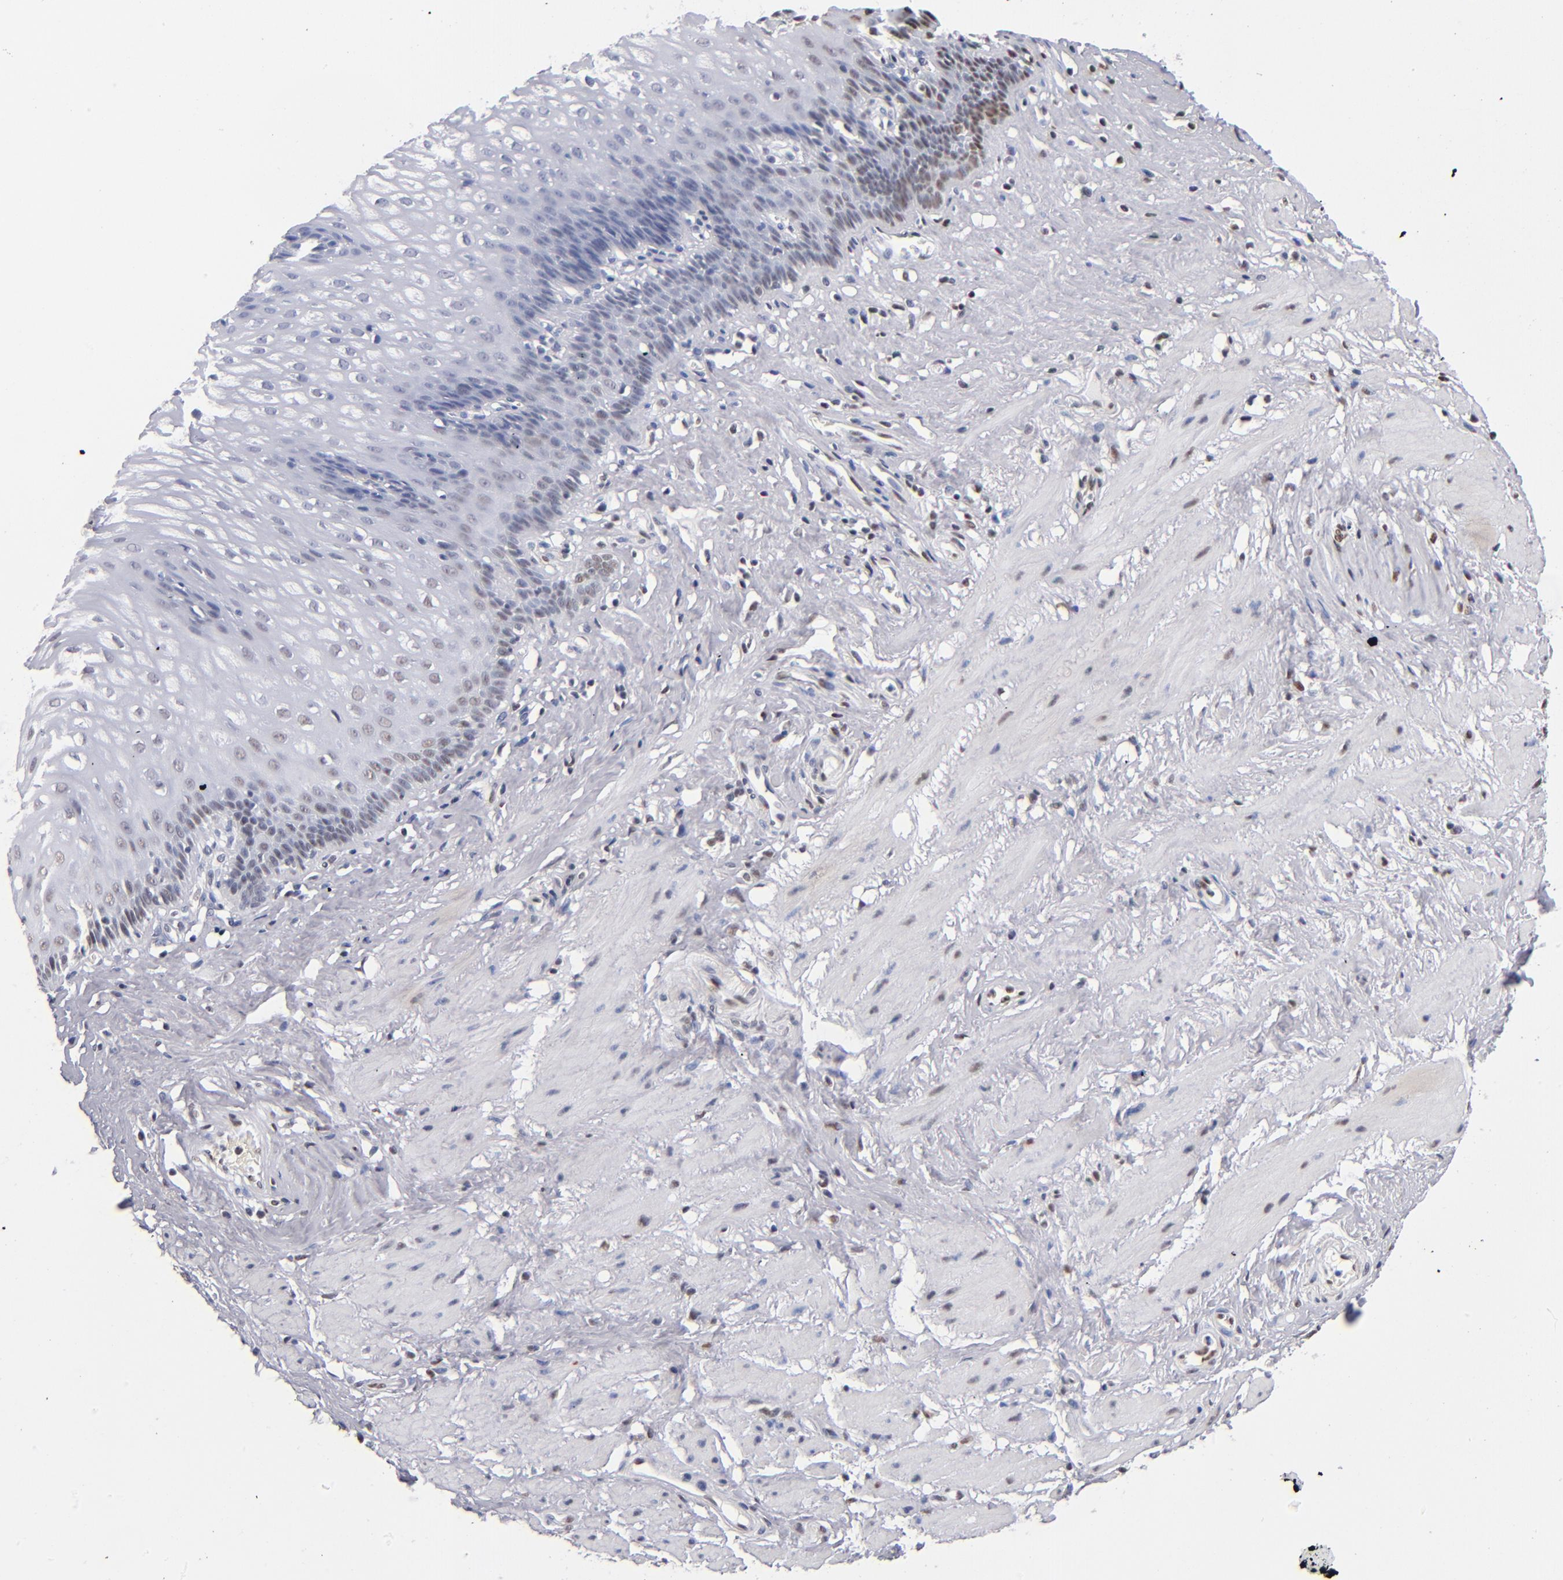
{"staining": {"intensity": "weak", "quantity": "<25%", "location": "nuclear"}, "tissue": "esophagus", "cell_type": "Squamous epithelial cells", "image_type": "normal", "snomed": [{"axis": "morphology", "description": "Normal tissue, NOS"}, {"axis": "topography", "description": "Esophagus"}], "caption": "High magnification brightfield microscopy of benign esophagus stained with DAB (3,3'-diaminobenzidine) (brown) and counterstained with hematoxylin (blue): squamous epithelial cells show no significant positivity. The staining is performed using DAB brown chromogen with nuclei counter-stained in using hematoxylin.", "gene": "MN1", "patient": {"sex": "female", "age": 70}}